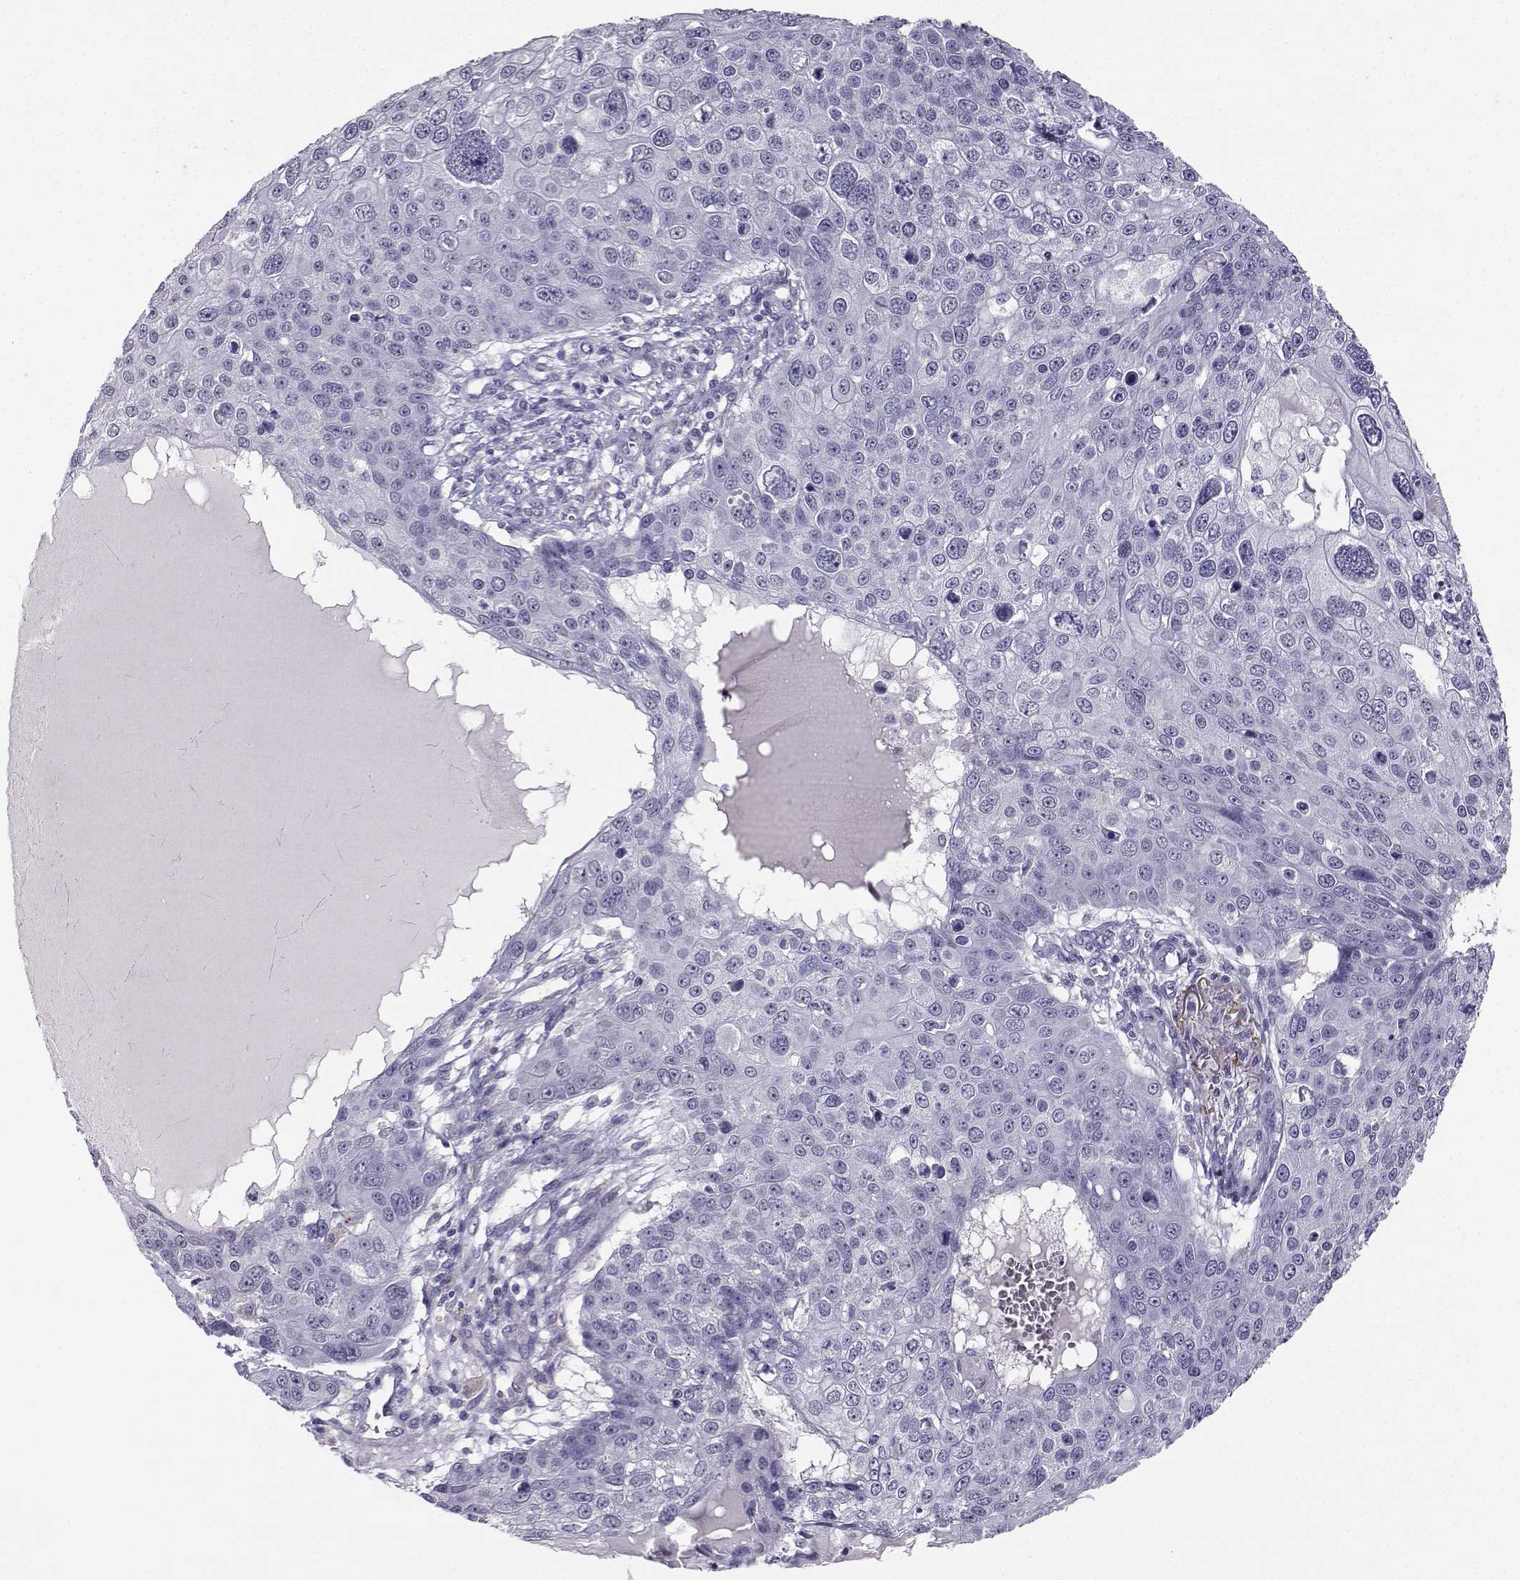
{"staining": {"intensity": "negative", "quantity": "none", "location": "none"}, "tissue": "skin cancer", "cell_type": "Tumor cells", "image_type": "cancer", "snomed": [{"axis": "morphology", "description": "Squamous cell carcinoma, NOS"}, {"axis": "topography", "description": "Skin"}], "caption": "IHC of skin cancer reveals no positivity in tumor cells. Brightfield microscopy of IHC stained with DAB (brown) and hematoxylin (blue), captured at high magnification.", "gene": "TBR1", "patient": {"sex": "male", "age": 71}}